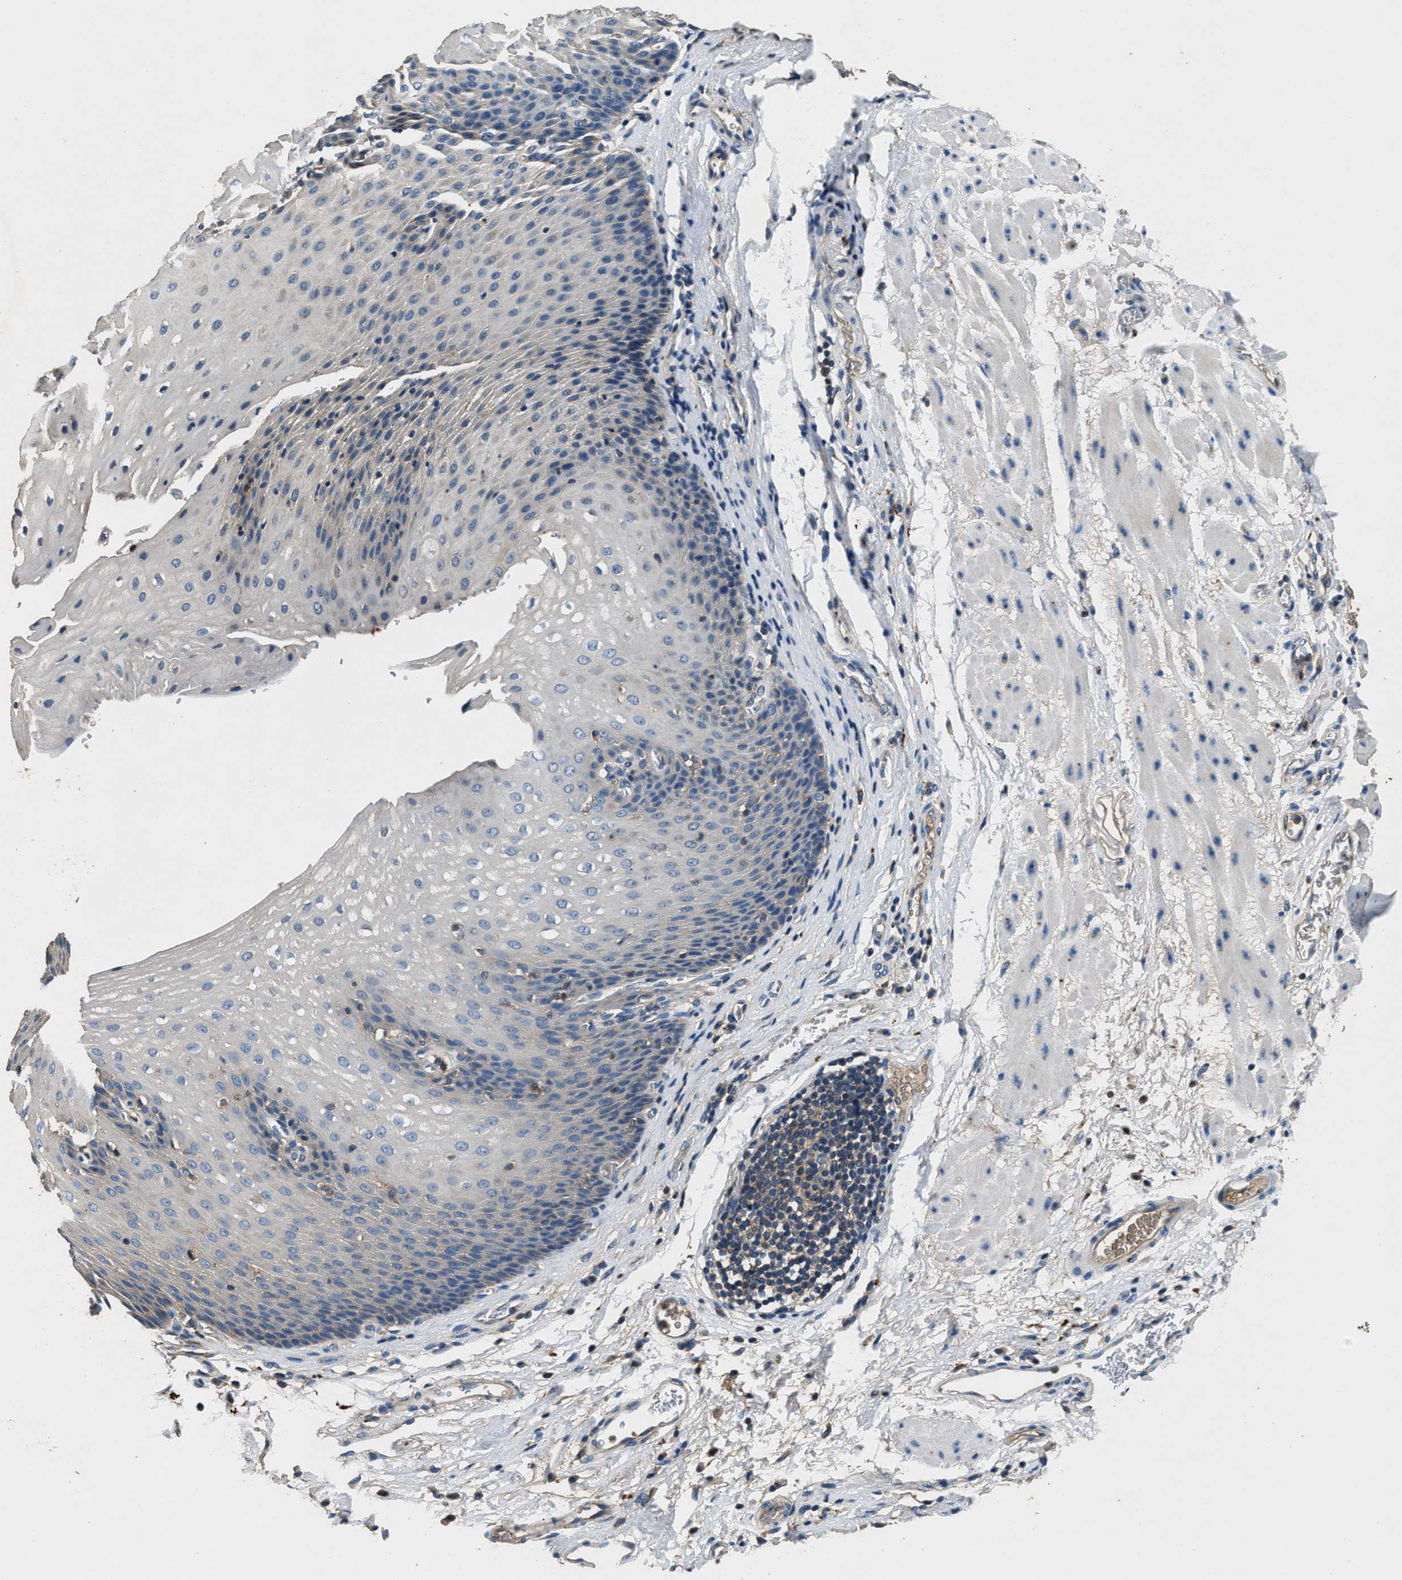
{"staining": {"intensity": "negative", "quantity": "none", "location": "none"}, "tissue": "esophagus", "cell_type": "Squamous epithelial cells", "image_type": "normal", "snomed": [{"axis": "morphology", "description": "Normal tissue, NOS"}, {"axis": "topography", "description": "Esophagus"}], "caption": "An immunohistochemistry (IHC) image of unremarkable esophagus is shown. There is no staining in squamous epithelial cells of esophagus.", "gene": "BLOC1S1", "patient": {"sex": "male", "age": 48}}